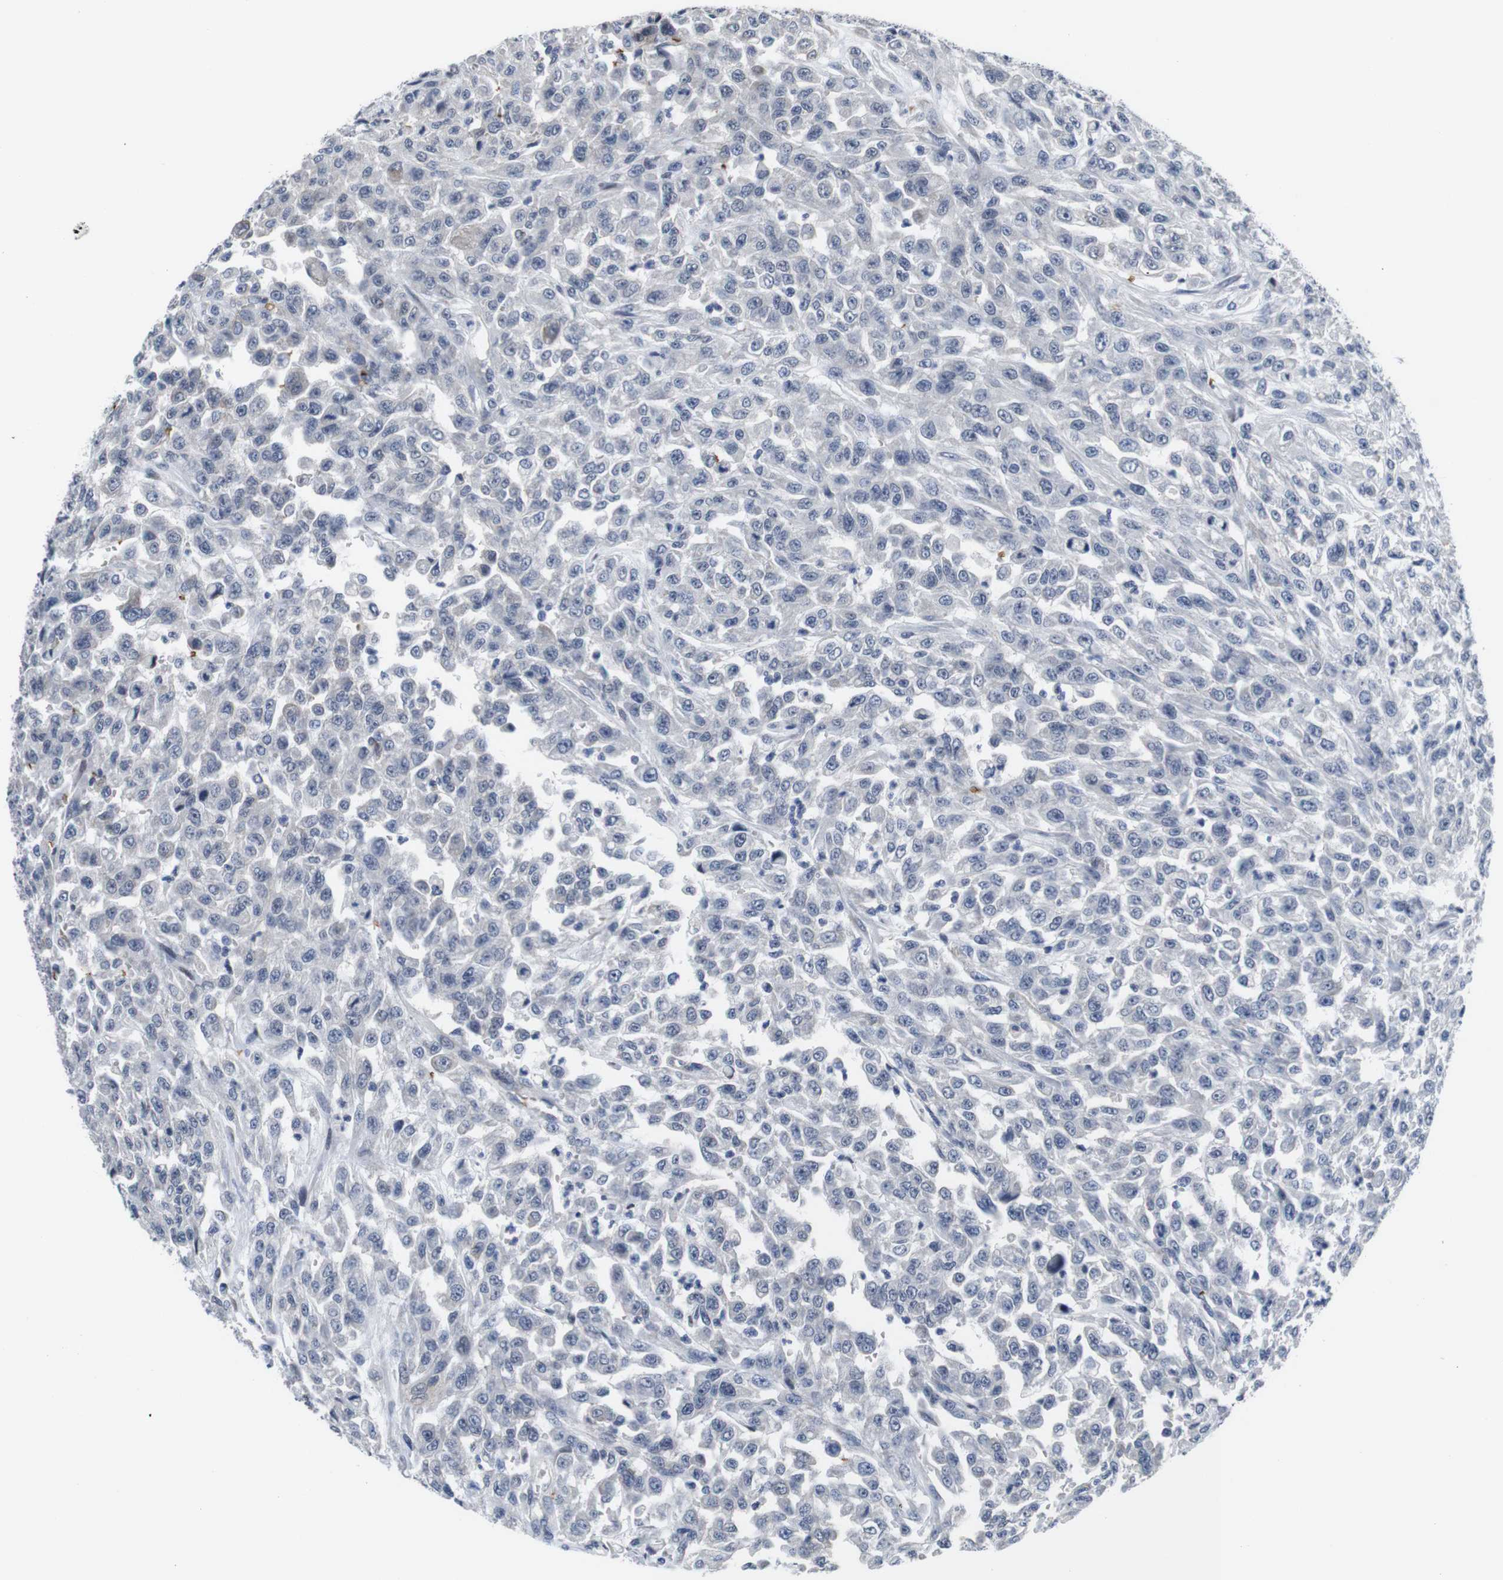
{"staining": {"intensity": "negative", "quantity": "none", "location": "none"}, "tissue": "urothelial cancer", "cell_type": "Tumor cells", "image_type": "cancer", "snomed": [{"axis": "morphology", "description": "Urothelial carcinoma, High grade"}, {"axis": "topography", "description": "Urinary bladder"}], "caption": "High magnification brightfield microscopy of urothelial cancer stained with DAB (3,3'-diaminobenzidine) (brown) and counterstained with hematoxylin (blue): tumor cells show no significant expression.", "gene": "SOCS3", "patient": {"sex": "male", "age": 46}}